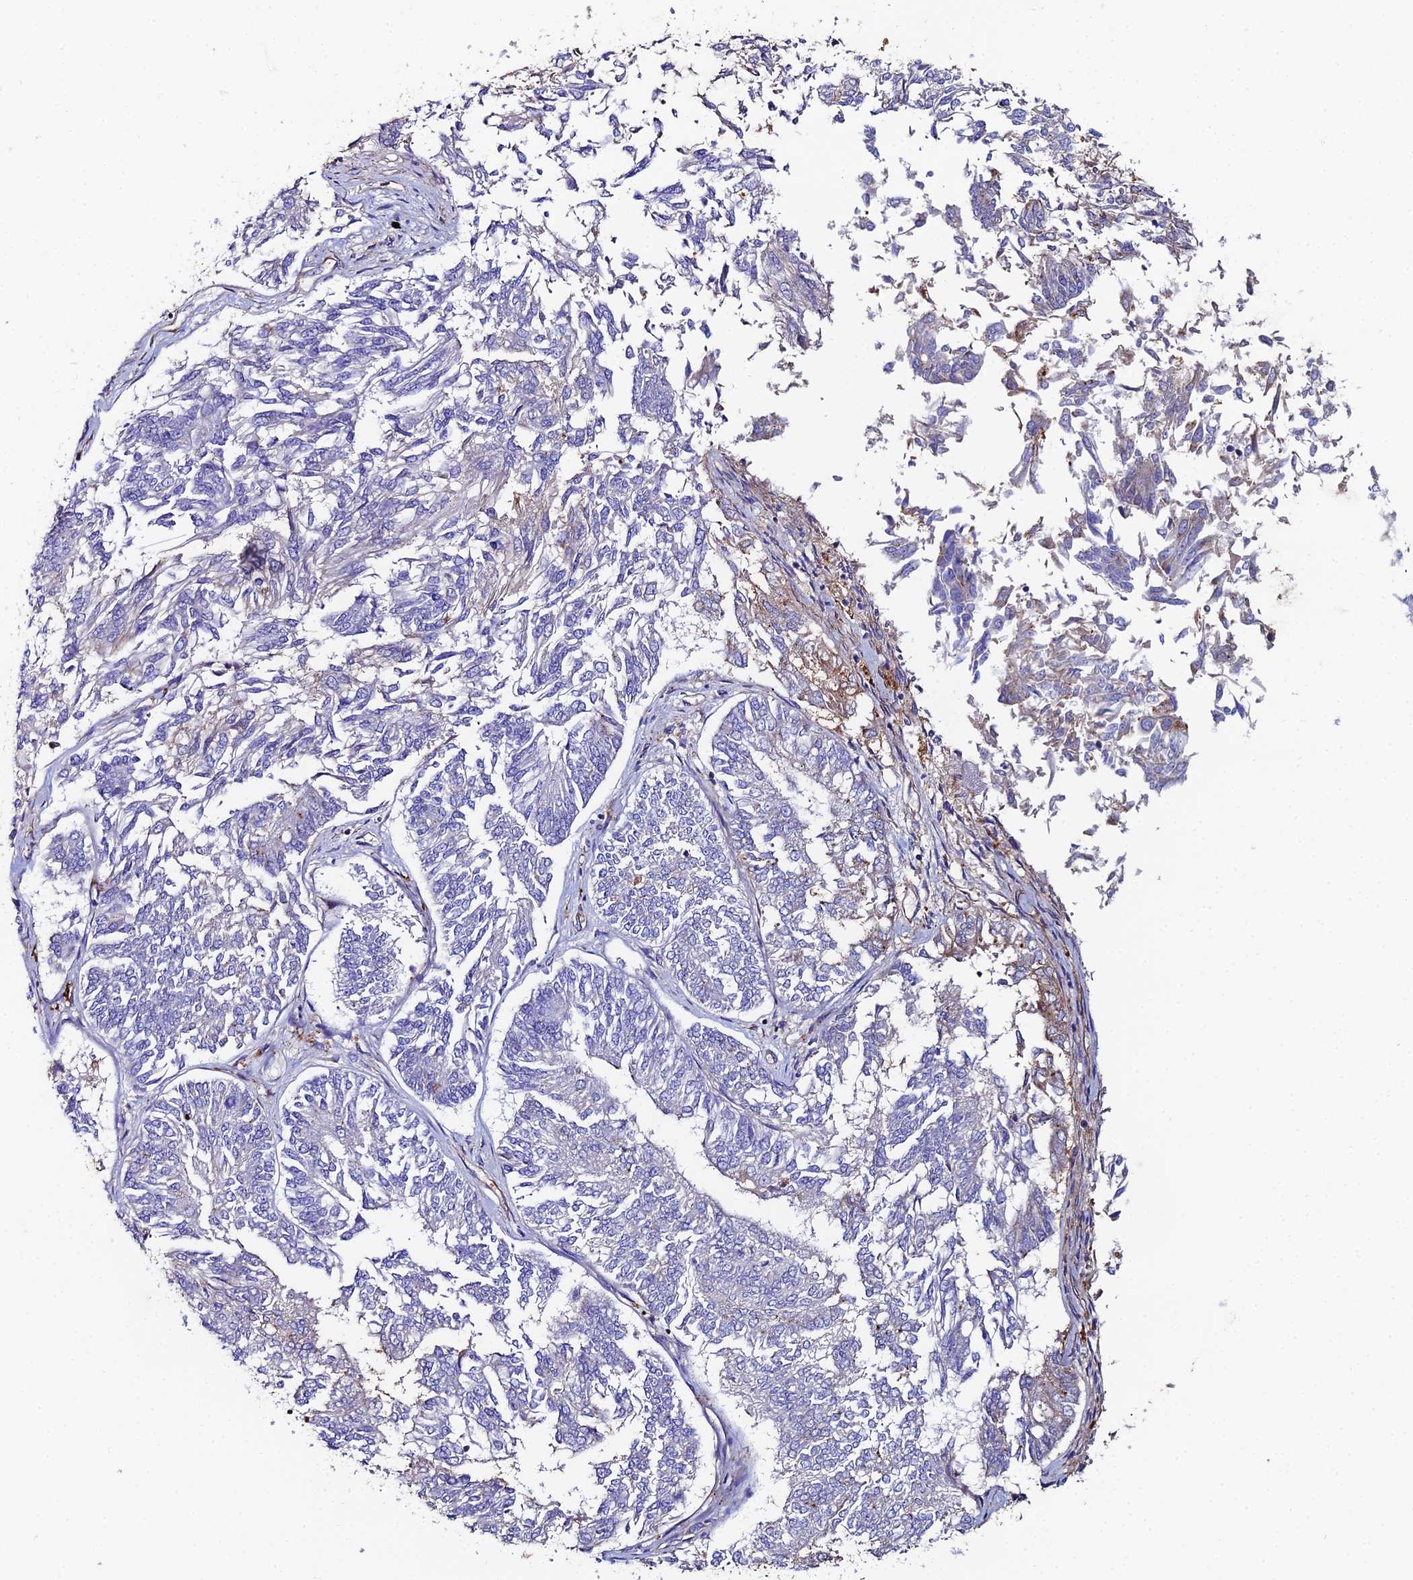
{"staining": {"intensity": "negative", "quantity": "none", "location": "none"}, "tissue": "endometrial cancer", "cell_type": "Tumor cells", "image_type": "cancer", "snomed": [{"axis": "morphology", "description": "Adenocarcinoma, NOS"}, {"axis": "topography", "description": "Endometrium"}], "caption": "Protein analysis of endometrial adenocarcinoma shows no significant expression in tumor cells.", "gene": "C6", "patient": {"sex": "female", "age": 58}}